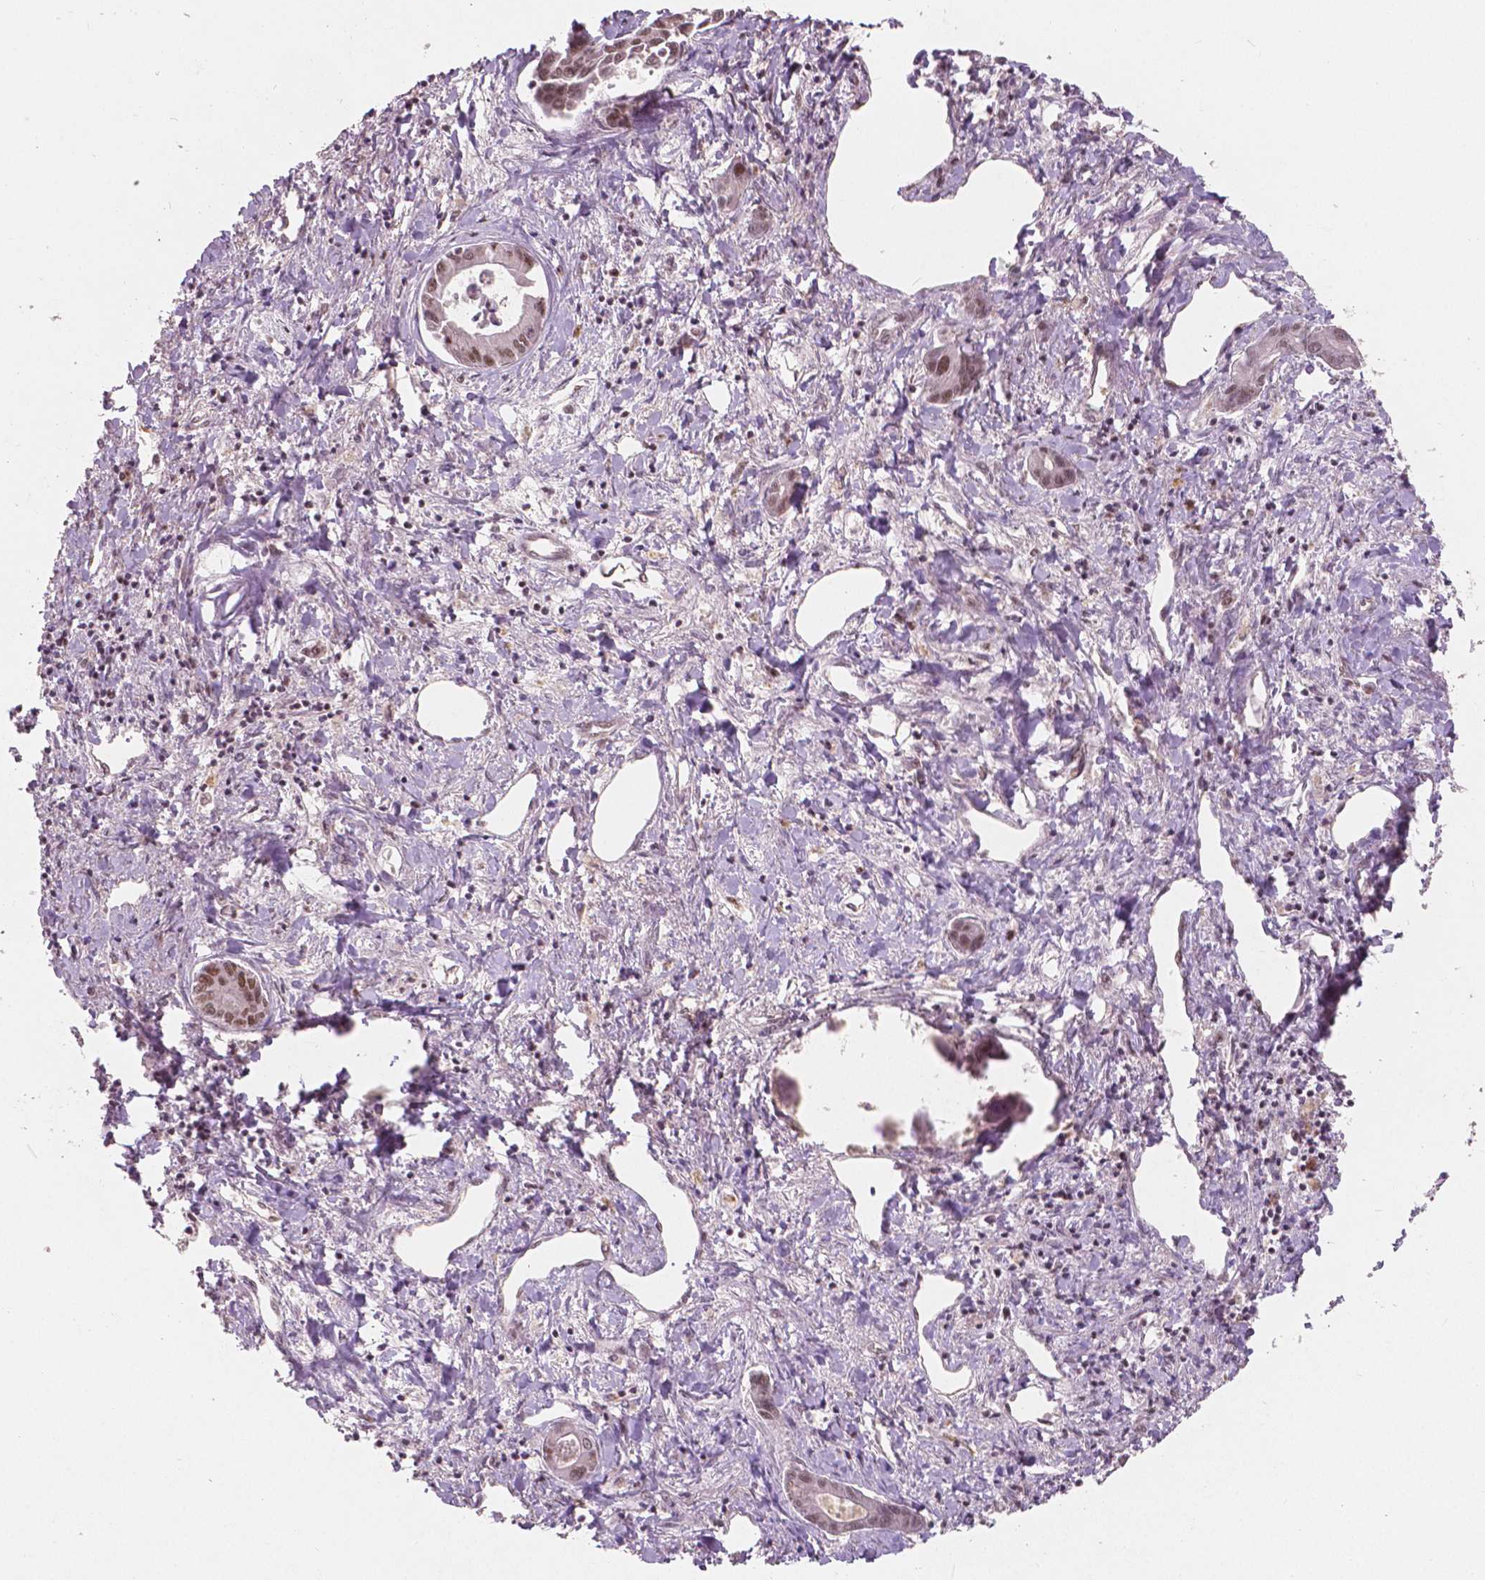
{"staining": {"intensity": "moderate", "quantity": "25%-75%", "location": "nuclear"}, "tissue": "liver cancer", "cell_type": "Tumor cells", "image_type": "cancer", "snomed": [{"axis": "morphology", "description": "Cholangiocarcinoma"}, {"axis": "topography", "description": "Liver"}], "caption": "A histopathology image of human cholangiocarcinoma (liver) stained for a protein reveals moderate nuclear brown staining in tumor cells.", "gene": "NSD2", "patient": {"sex": "male", "age": 66}}